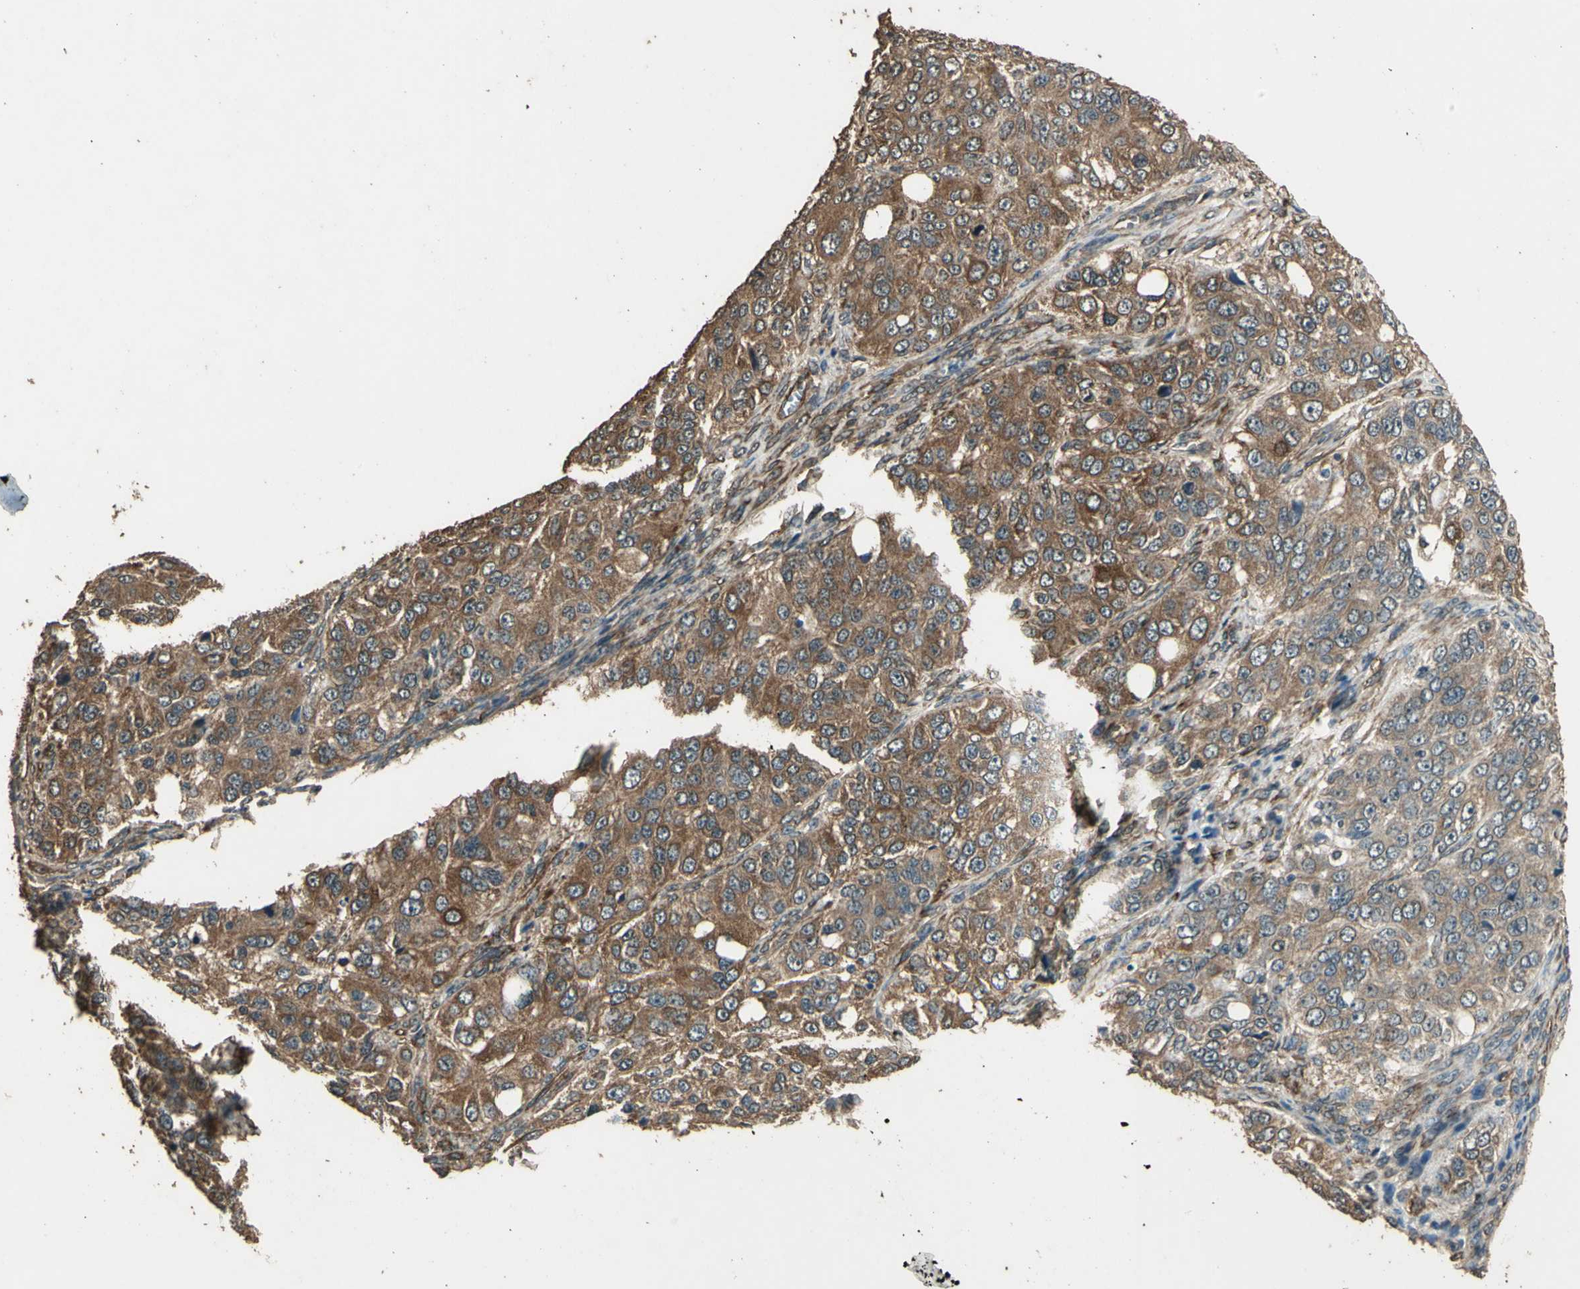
{"staining": {"intensity": "moderate", "quantity": ">75%", "location": "cytoplasmic/membranous"}, "tissue": "ovarian cancer", "cell_type": "Tumor cells", "image_type": "cancer", "snomed": [{"axis": "morphology", "description": "Carcinoma, endometroid"}, {"axis": "topography", "description": "Ovary"}], "caption": "An immunohistochemistry (IHC) micrograph of tumor tissue is shown. Protein staining in brown shows moderate cytoplasmic/membranous positivity in ovarian cancer within tumor cells.", "gene": "TSPO", "patient": {"sex": "female", "age": 51}}